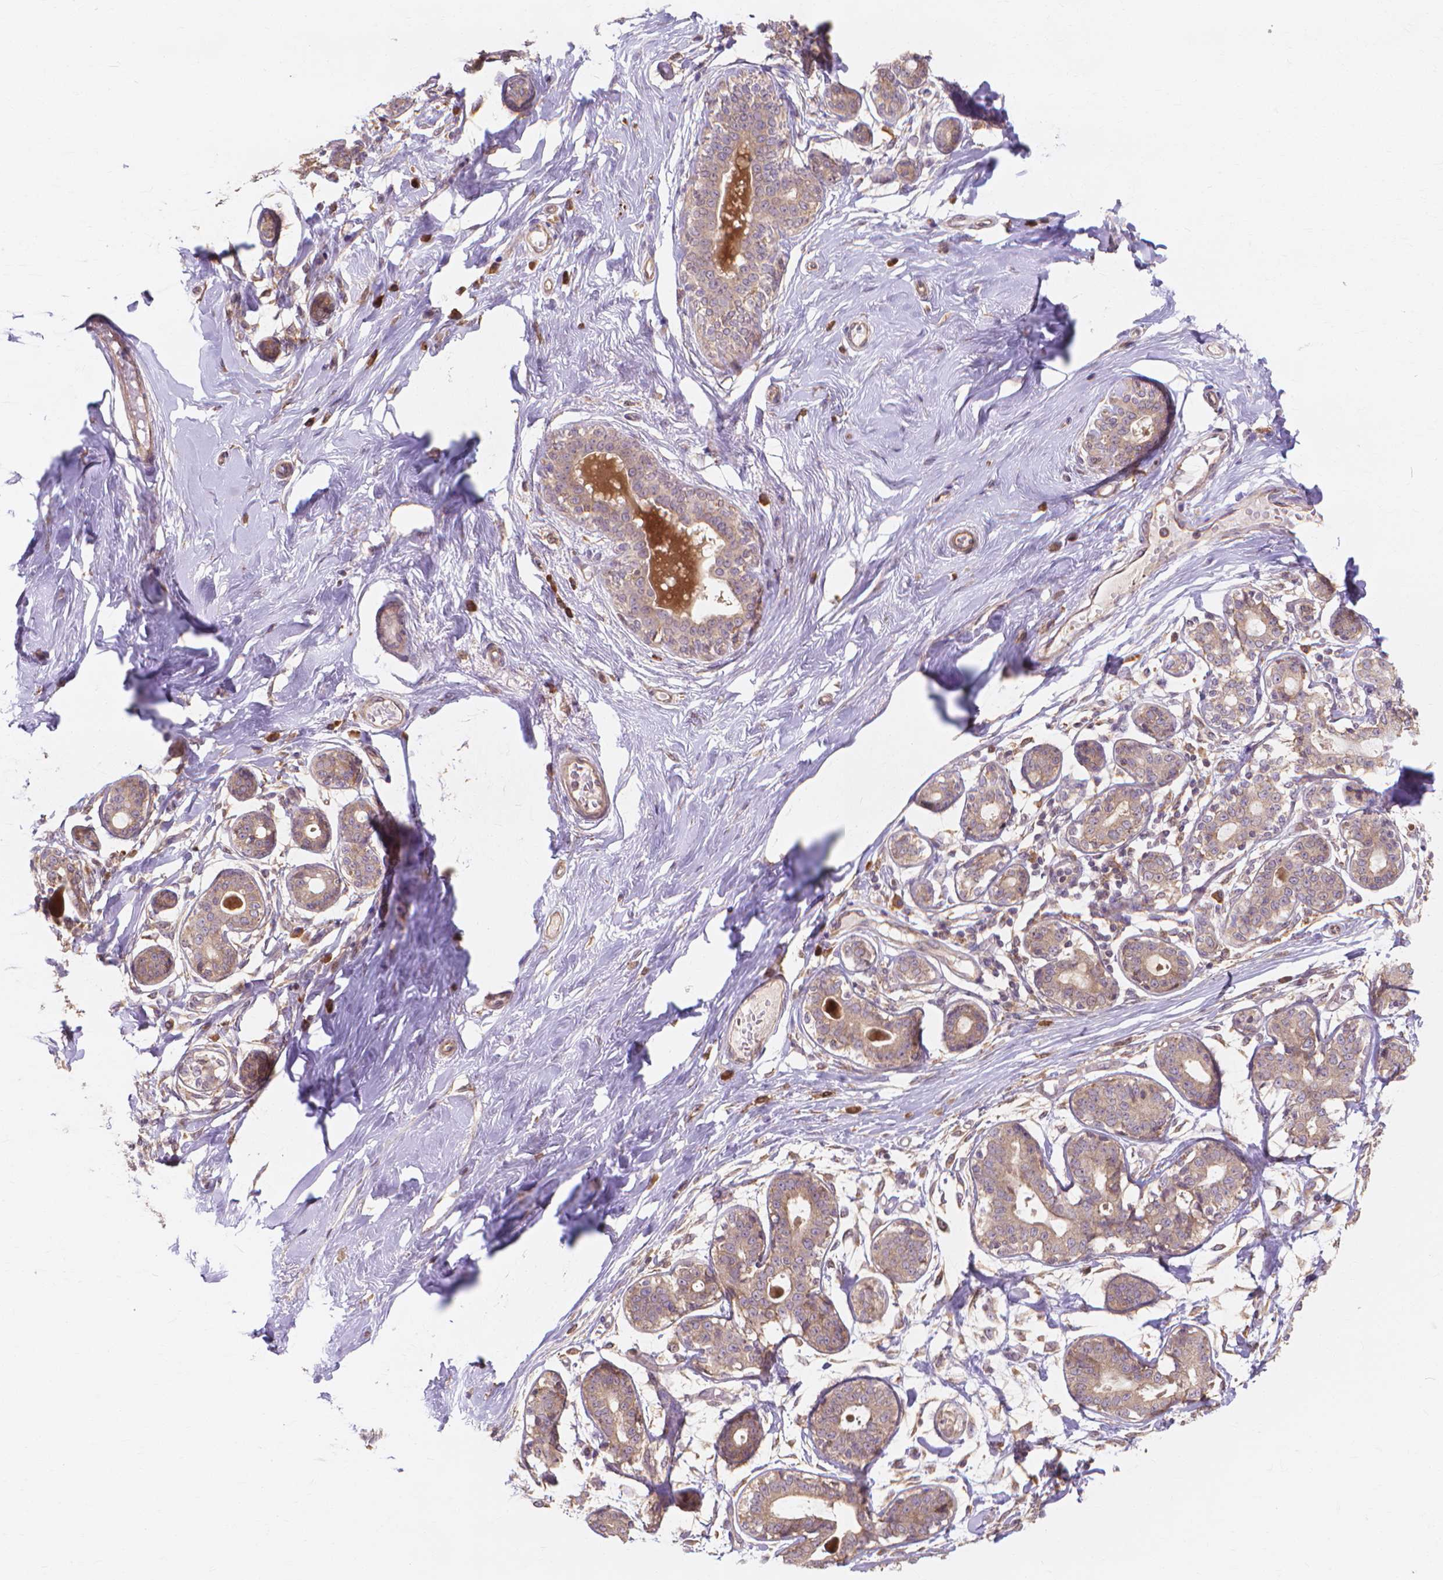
{"staining": {"intensity": "weak", "quantity": ">75%", "location": "cytoplasmic/membranous"}, "tissue": "breast", "cell_type": "Adipocytes", "image_type": "normal", "snomed": [{"axis": "morphology", "description": "Normal tissue, NOS"}, {"axis": "topography", "description": "Skin"}, {"axis": "topography", "description": "Breast"}], "caption": "Breast stained with IHC exhibits weak cytoplasmic/membranous positivity in about >75% of adipocytes.", "gene": "TAB2", "patient": {"sex": "female", "age": 43}}